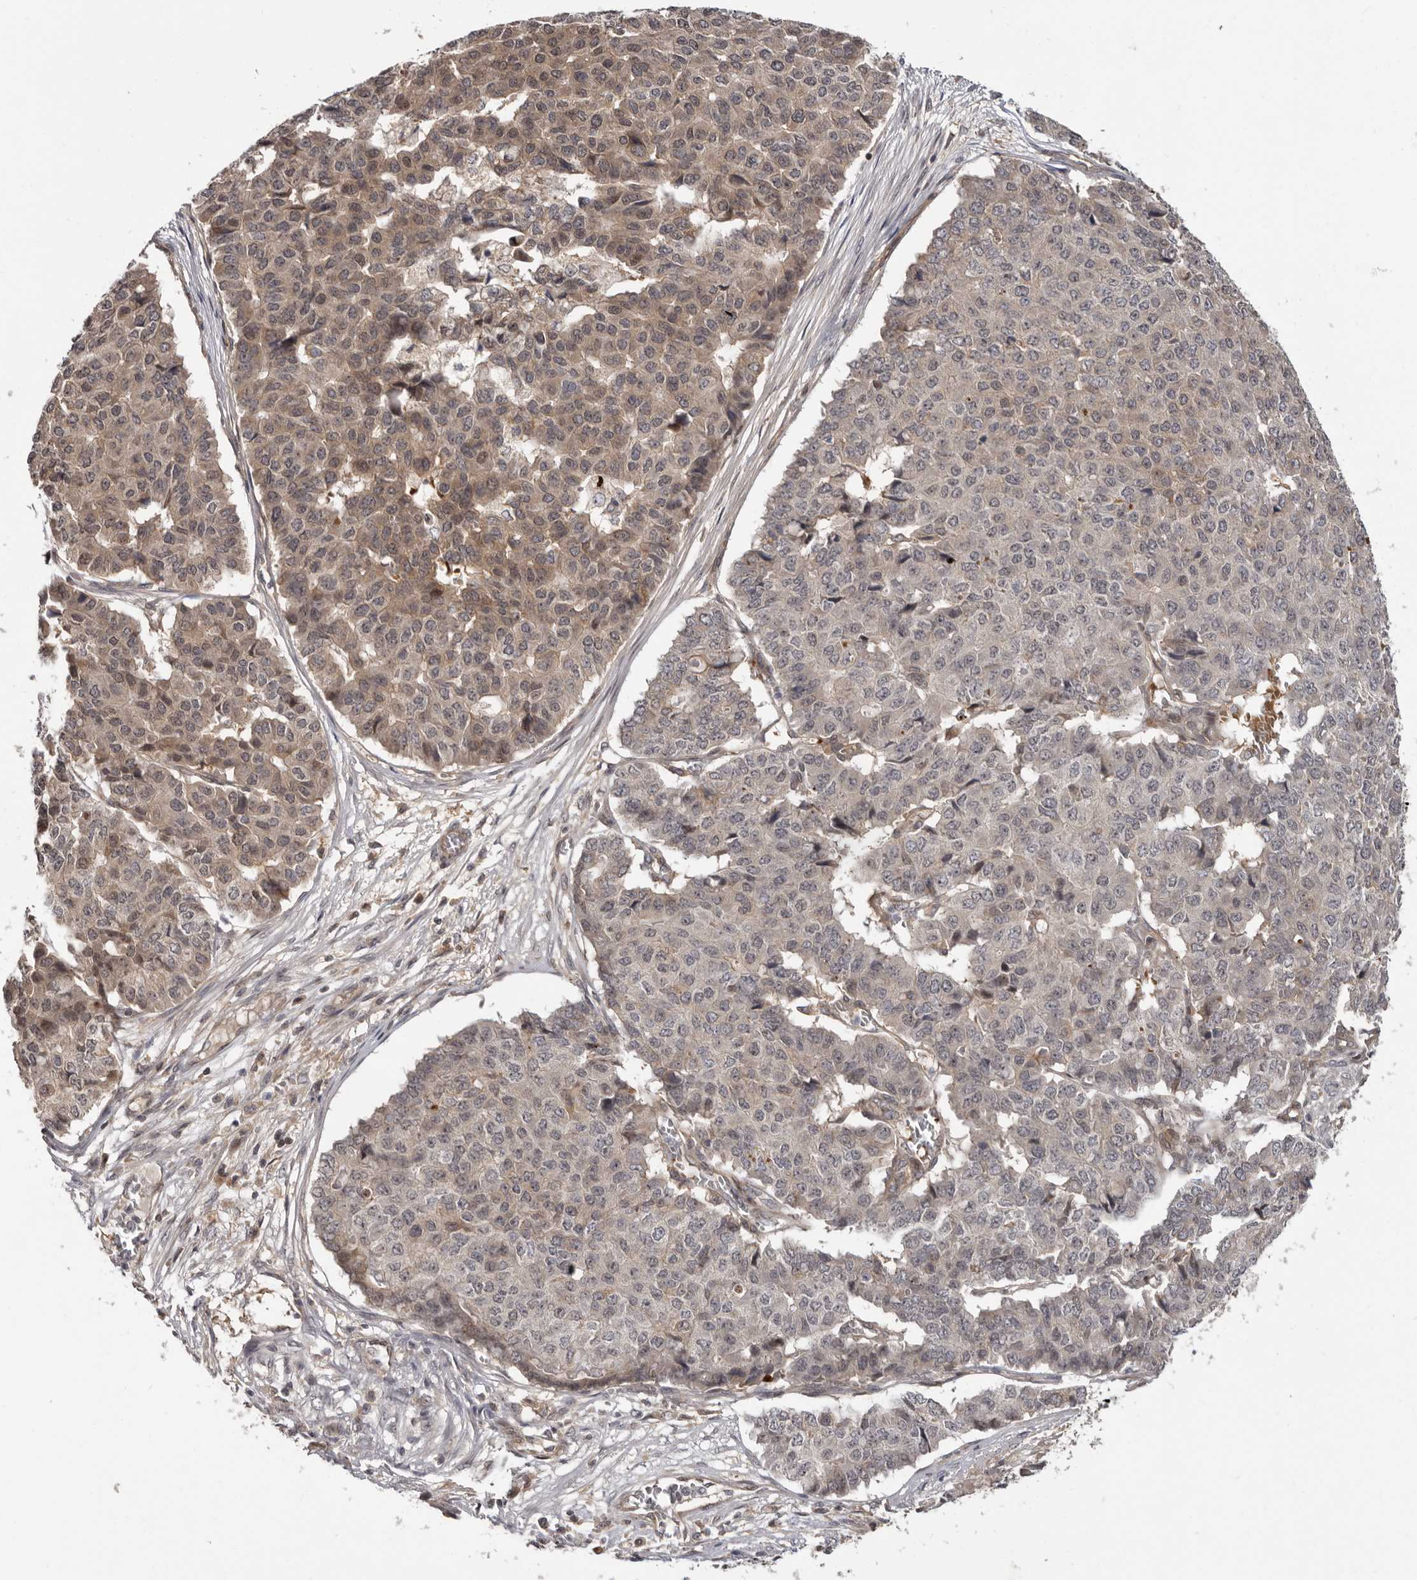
{"staining": {"intensity": "weak", "quantity": ">75%", "location": "cytoplasmic/membranous"}, "tissue": "pancreatic cancer", "cell_type": "Tumor cells", "image_type": "cancer", "snomed": [{"axis": "morphology", "description": "Adenocarcinoma, NOS"}, {"axis": "topography", "description": "Pancreas"}], "caption": "Pancreatic adenocarcinoma tissue shows weak cytoplasmic/membranous positivity in approximately >75% of tumor cells, visualized by immunohistochemistry.", "gene": "BAD", "patient": {"sex": "male", "age": 50}}